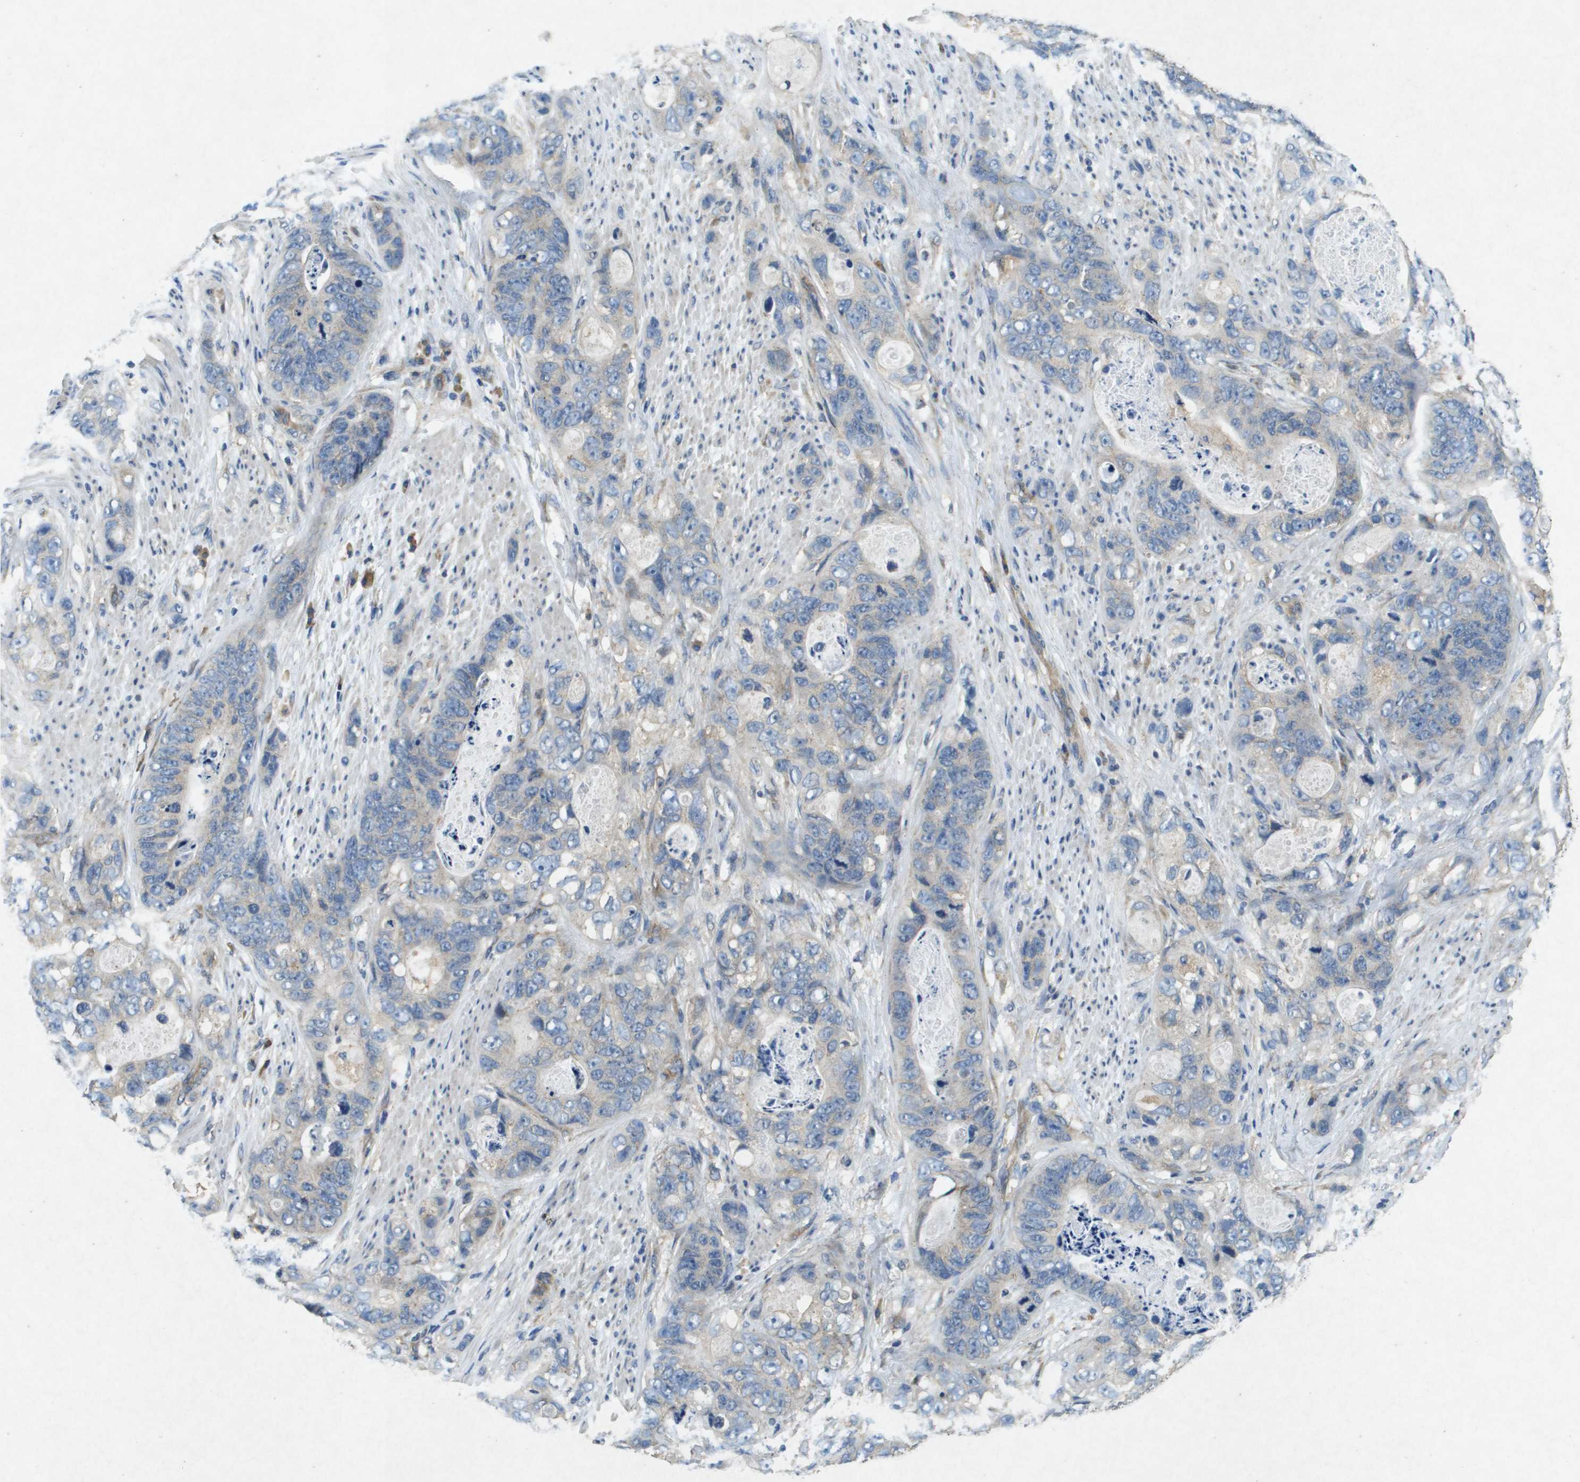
{"staining": {"intensity": "negative", "quantity": "none", "location": "none"}, "tissue": "stomach cancer", "cell_type": "Tumor cells", "image_type": "cancer", "snomed": [{"axis": "morphology", "description": "Adenocarcinoma, NOS"}, {"axis": "topography", "description": "Stomach"}], "caption": "Tumor cells show no significant protein positivity in stomach cancer.", "gene": "PTPRT", "patient": {"sex": "female", "age": 89}}